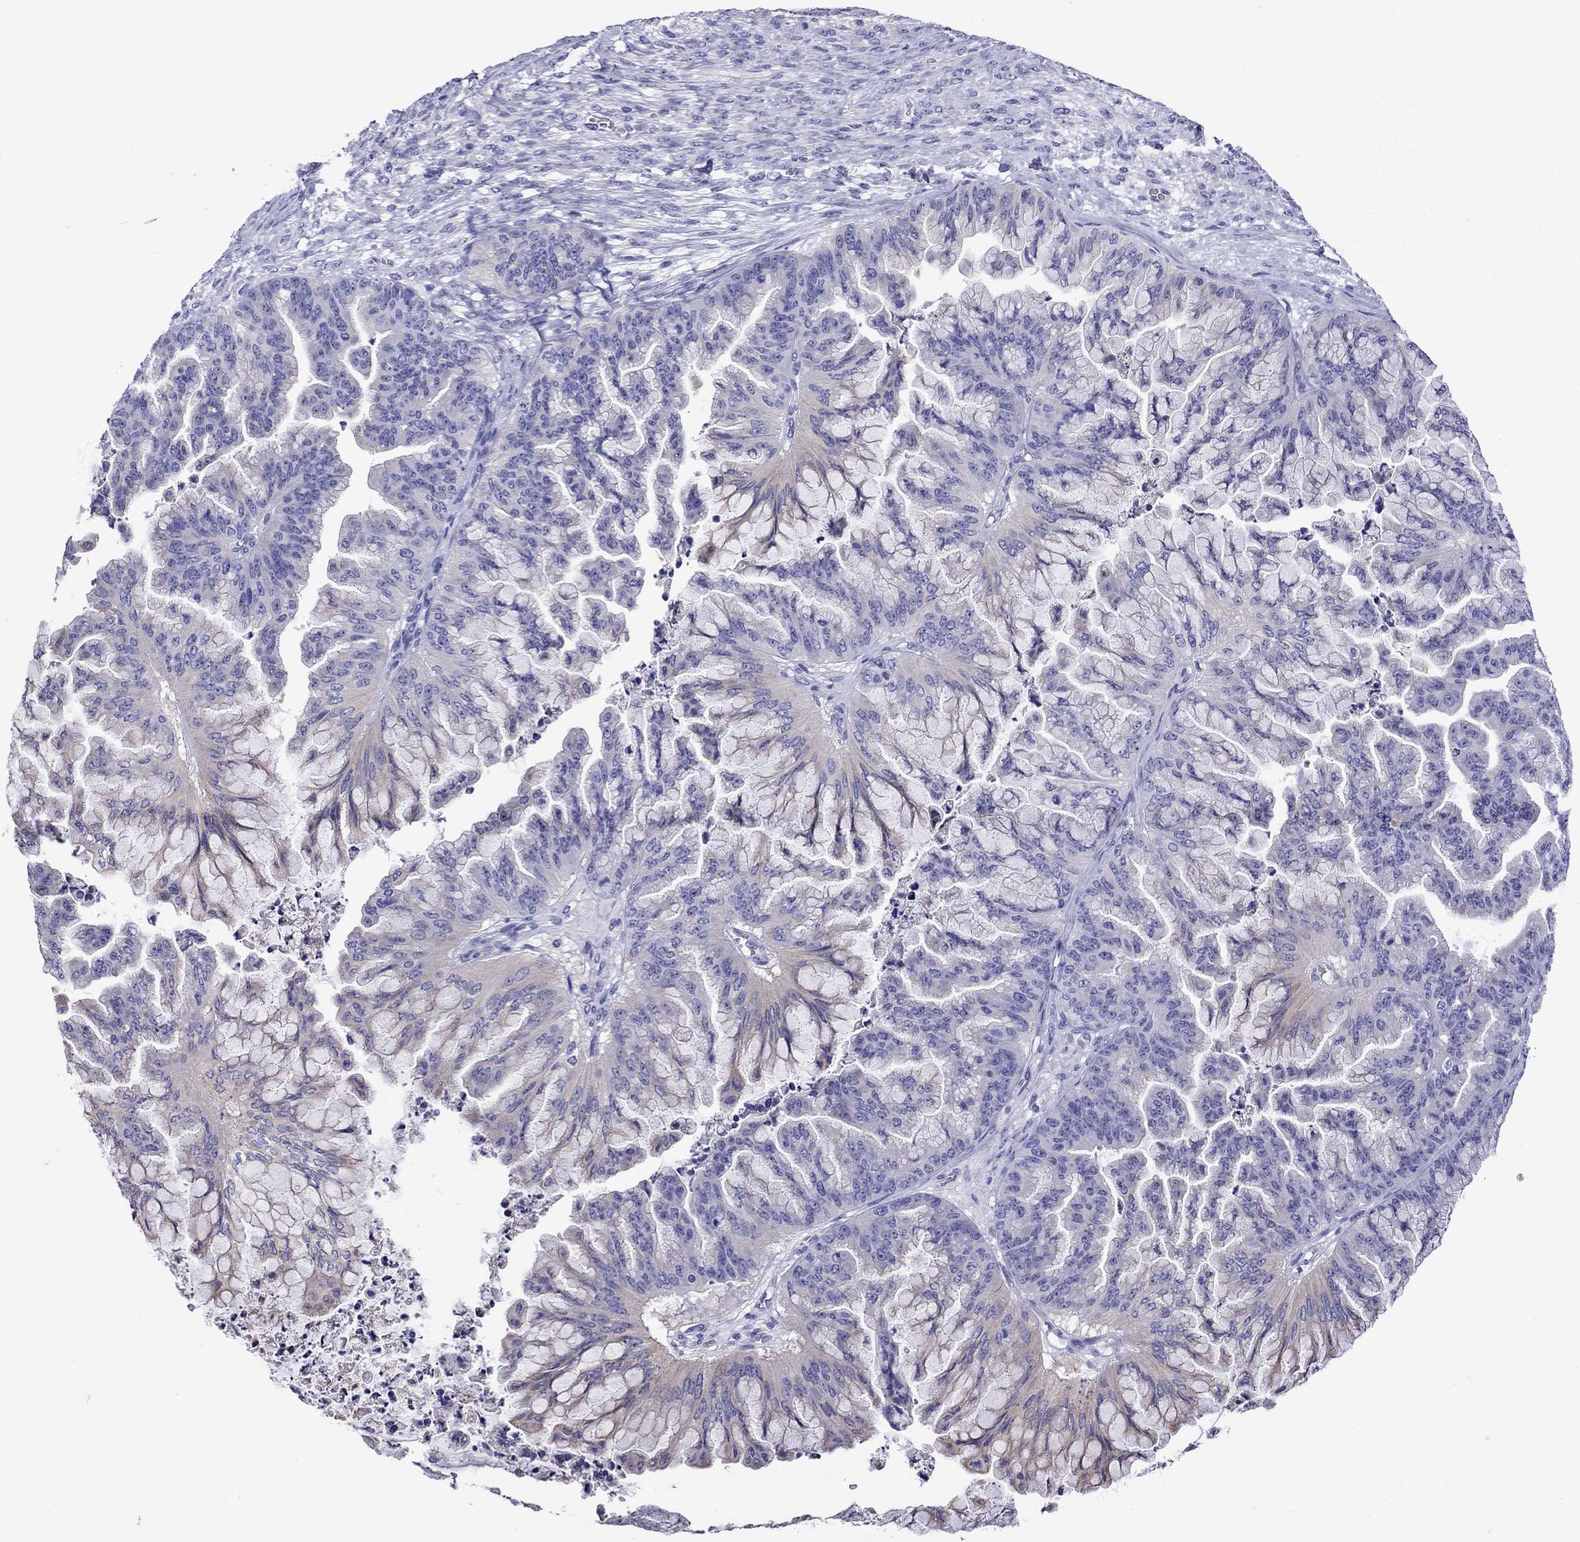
{"staining": {"intensity": "negative", "quantity": "none", "location": "none"}, "tissue": "ovarian cancer", "cell_type": "Tumor cells", "image_type": "cancer", "snomed": [{"axis": "morphology", "description": "Cystadenocarcinoma, mucinous, NOS"}, {"axis": "topography", "description": "Ovary"}], "caption": "This is an immunohistochemistry histopathology image of human mucinous cystadenocarcinoma (ovarian). There is no positivity in tumor cells.", "gene": "SCG2", "patient": {"sex": "female", "age": 67}}